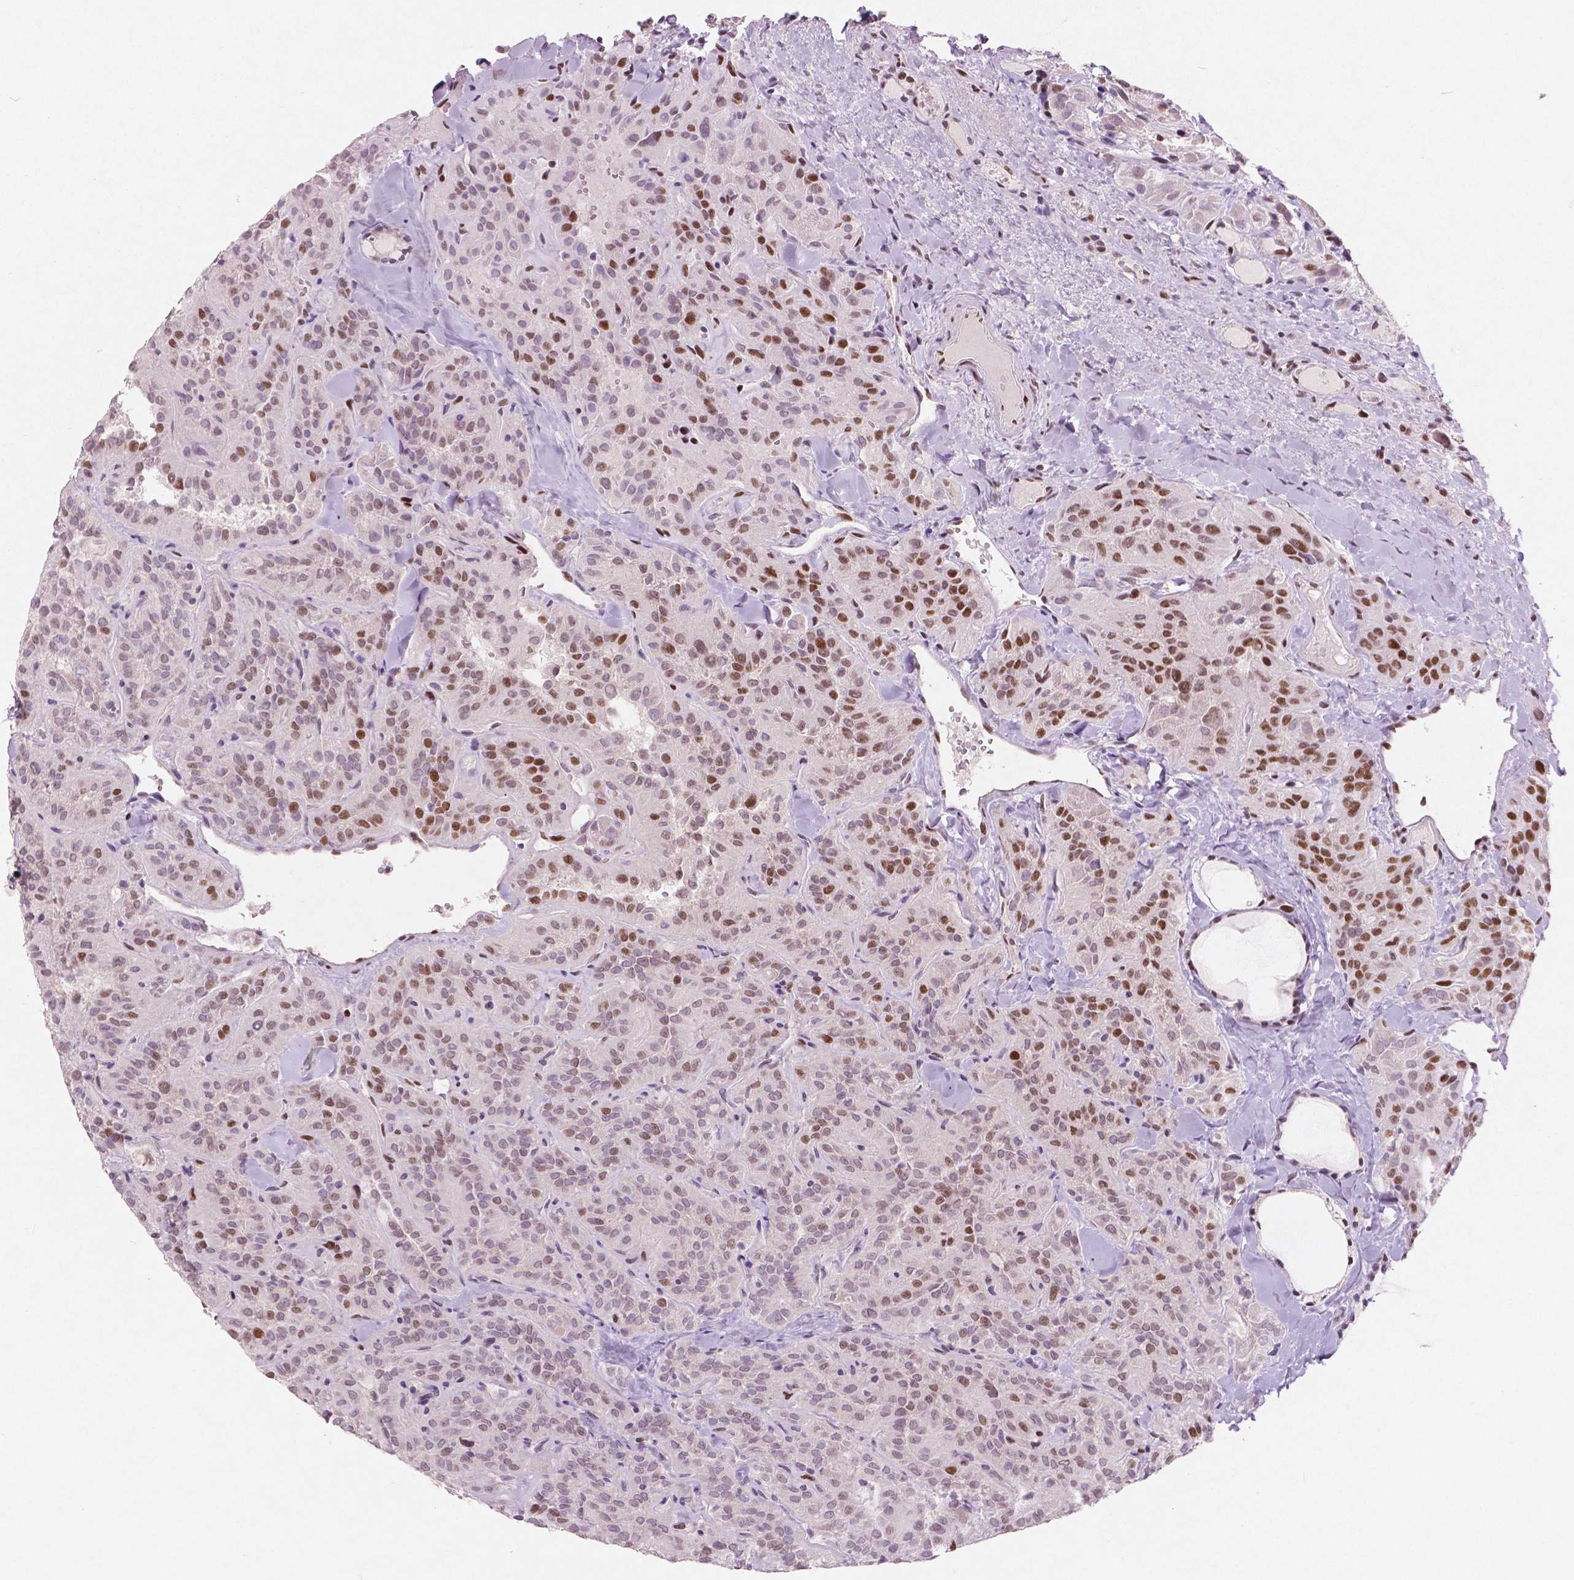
{"staining": {"intensity": "moderate", "quantity": ">75%", "location": "nuclear"}, "tissue": "thyroid cancer", "cell_type": "Tumor cells", "image_type": "cancer", "snomed": [{"axis": "morphology", "description": "Papillary adenocarcinoma, NOS"}, {"axis": "topography", "description": "Thyroid gland"}], "caption": "Human thyroid cancer (papillary adenocarcinoma) stained for a protein (brown) demonstrates moderate nuclear positive staining in about >75% of tumor cells.", "gene": "BRD4", "patient": {"sex": "female", "age": 45}}